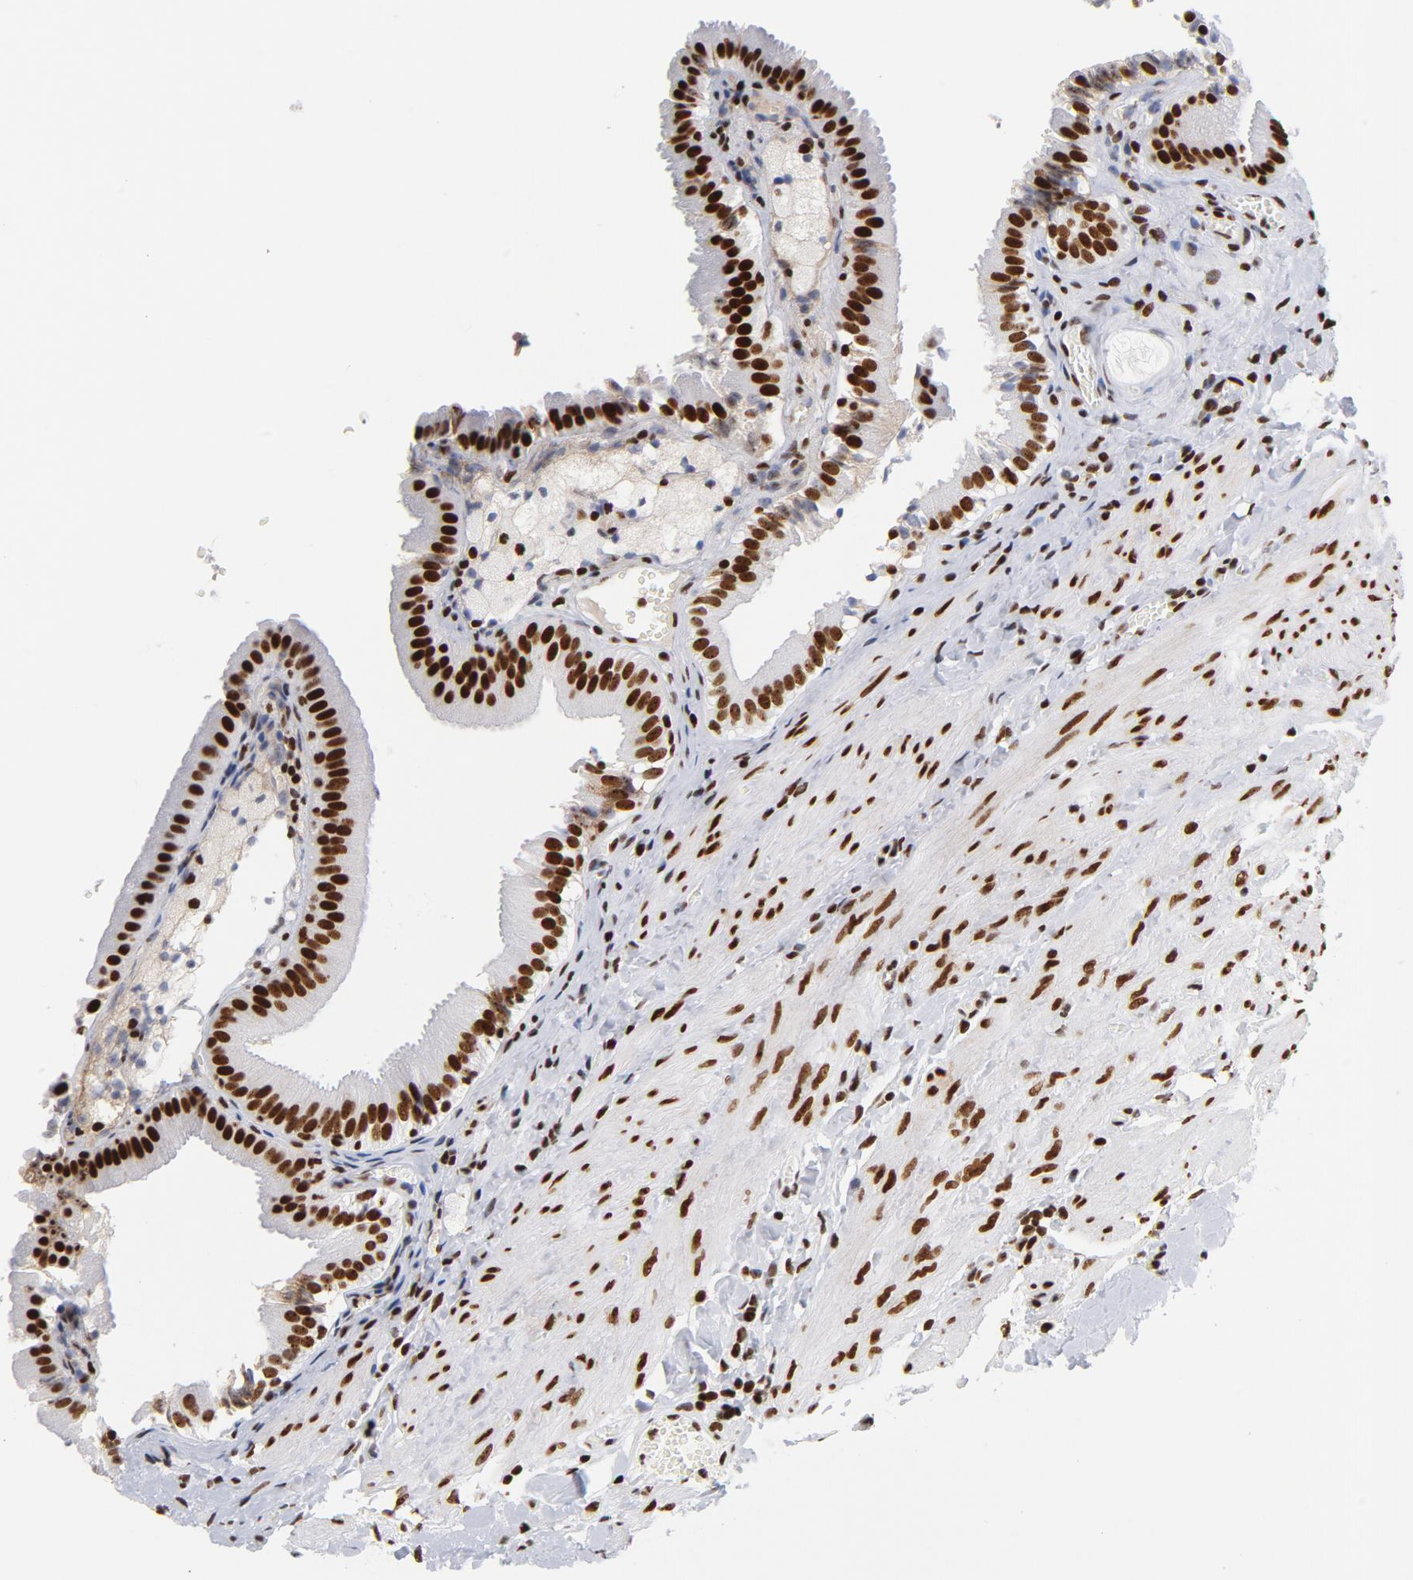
{"staining": {"intensity": "strong", "quantity": ">75%", "location": "nuclear"}, "tissue": "gallbladder", "cell_type": "Glandular cells", "image_type": "normal", "snomed": [{"axis": "morphology", "description": "Normal tissue, NOS"}, {"axis": "topography", "description": "Gallbladder"}], "caption": "Approximately >75% of glandular cells in normal gallbladder show strong nuclear protein expression as visualized by brown immunohistochemical staining.", "gene": "TOP2B", "patient": {"sex": "female", "age": 24}}